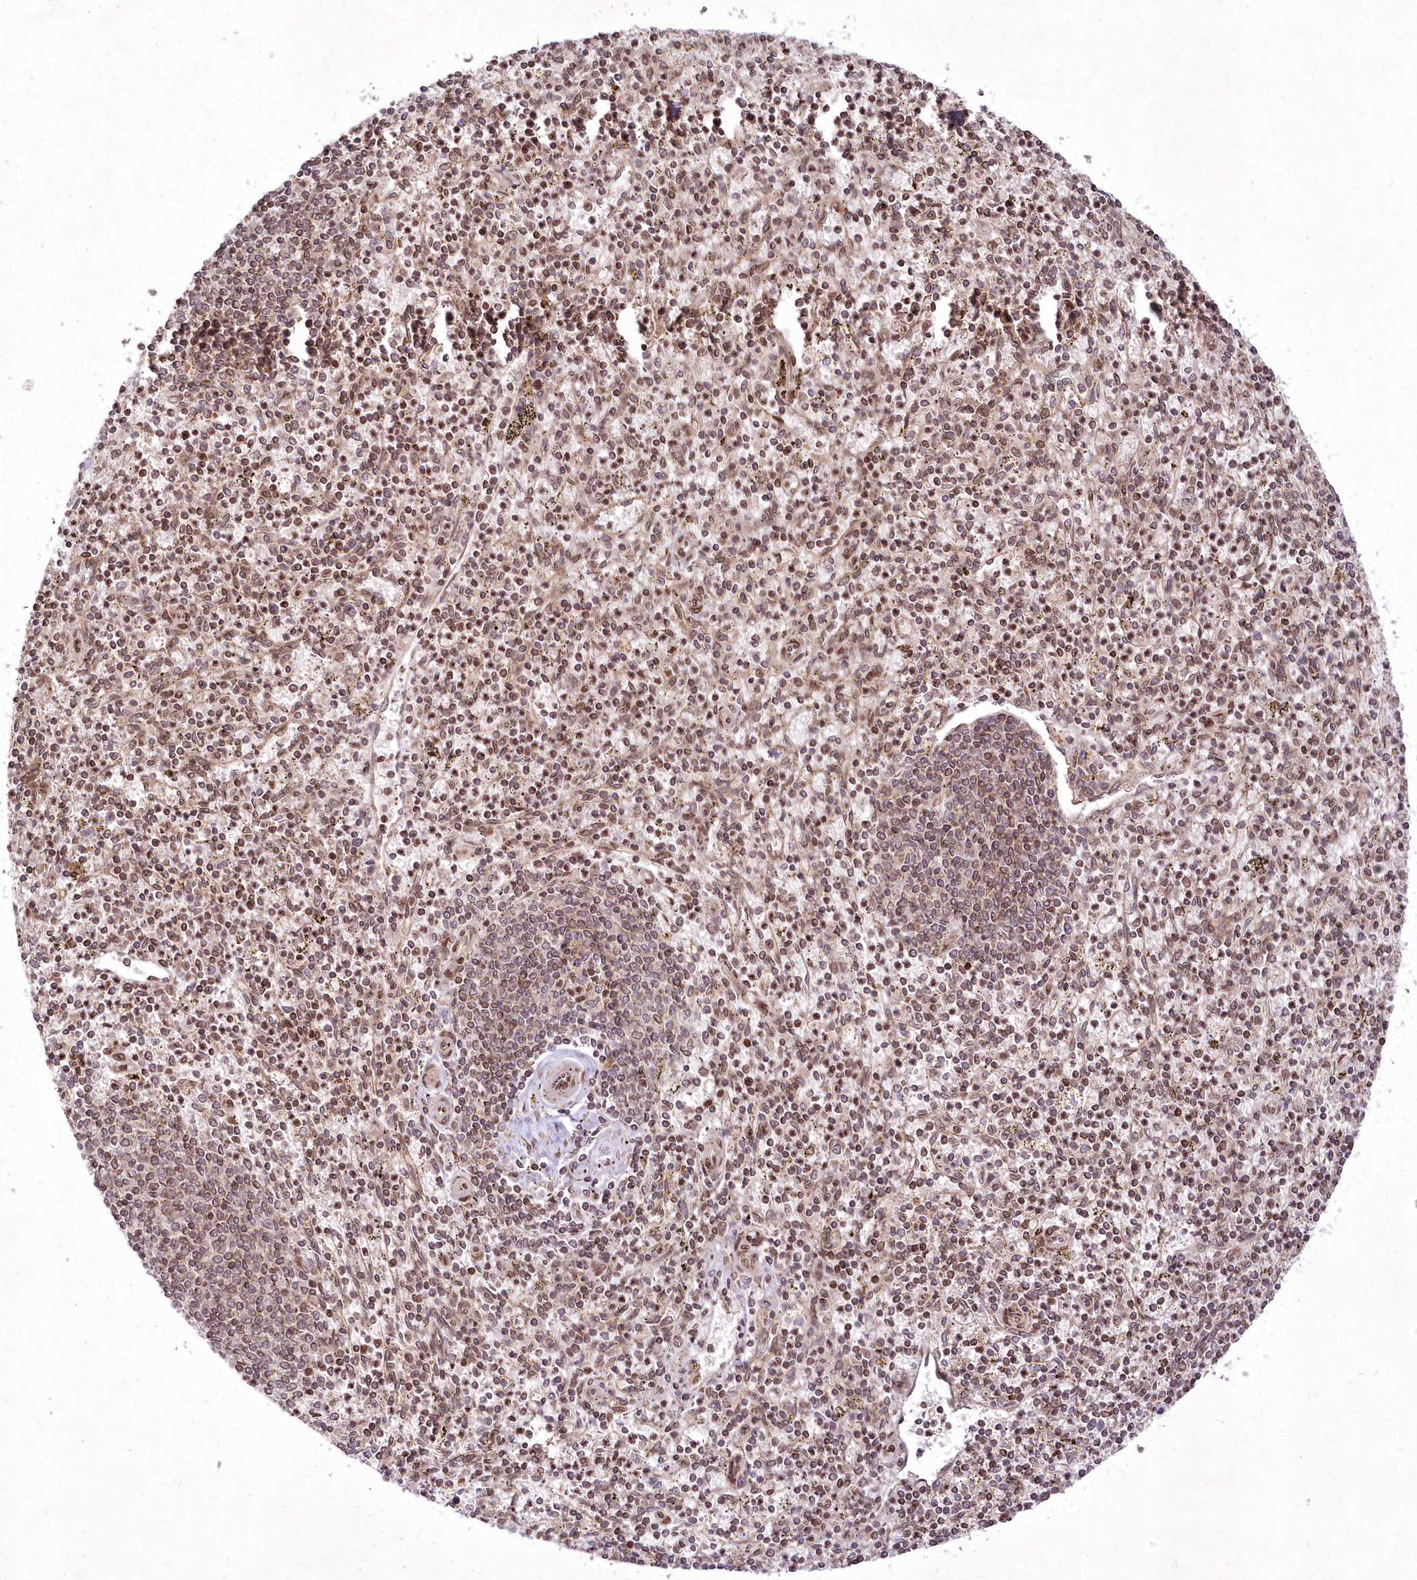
{"staining": {"intensity": "moderate", "quantity": "25%-75%", "location": "cytoplasmic/membranous,nuclear"}, "tissue": "spleen", "cell_type": "Cells in red pulp", "image_type": "normal", "snomed": [{"axis": "morphology", "description": "Normal tissue, NOS"}, {"axis": "topography", "description": "Spleen"}], "caption": "Immunohistochemistry (IHC) staining of normal spleen, which demonstrates medium levels of moderate cytoplasmic/membranous,nuclear positivity in about 25%-75% of cells in red pulp indicating moderate cytoplasmic/membranous,nuclear protein staining. The staining was performed using DAB (brown) for protein detection and nuclei were counterstained in hematoxylin (blue).", "gene": "DNAJC27", "patient": {"sex": "male", "age": 72}}